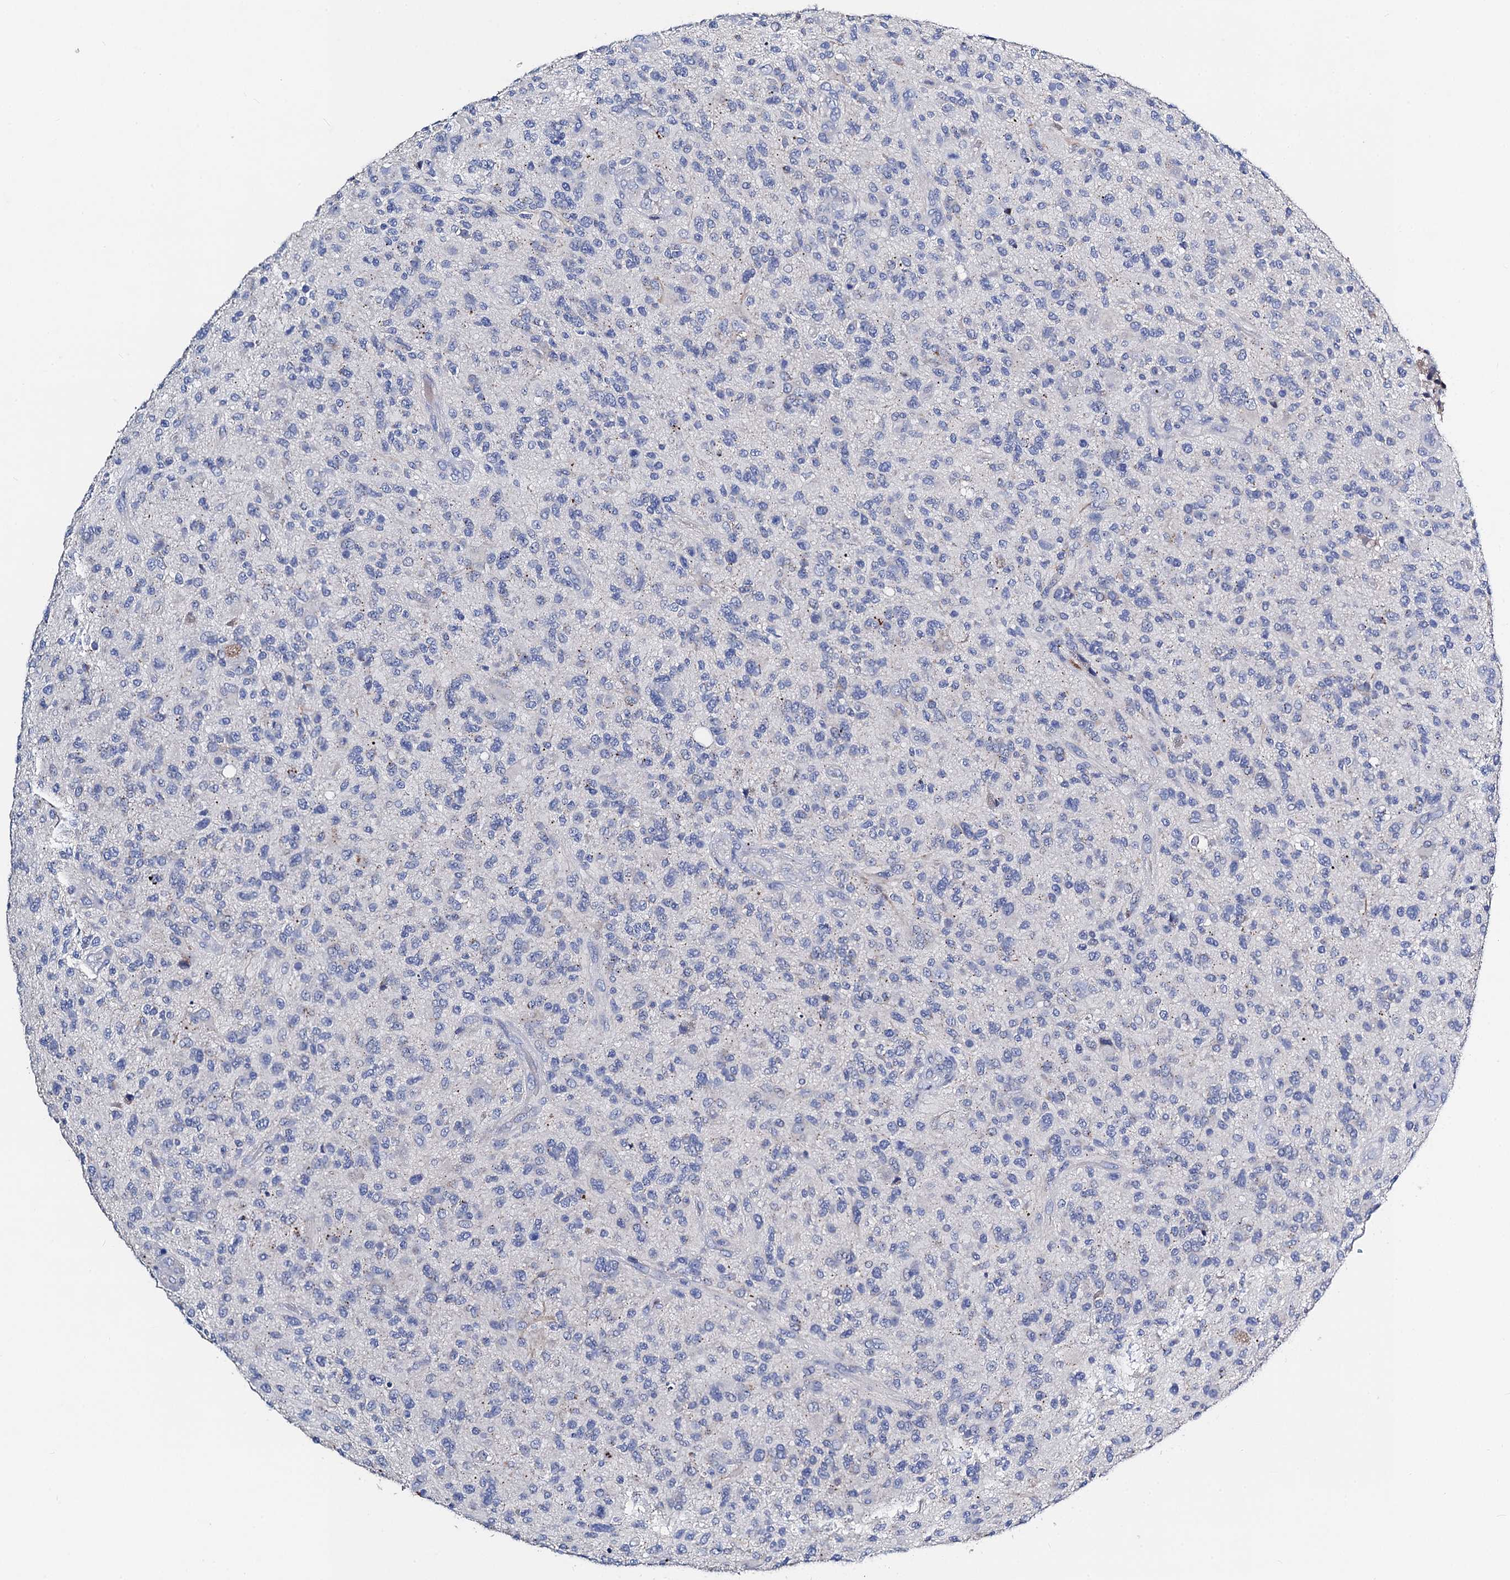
{"staining": {"intensity": "negative", "quantity": "none", "location": "none"}, "tissue": "glioma", "cell_type": "Tumor cells", "image_type": "cancer", "snomed": [{"axis": "morphology", "description": "Glioma, malignant, High grade"}, {"axis": "topography", "description": "Brain"}], "caption": "Immunohistochemistry of human glioma displays no staining in tumor cells.", "gene": "FREM3", "patient": {"sex": "male", "age": 47}}